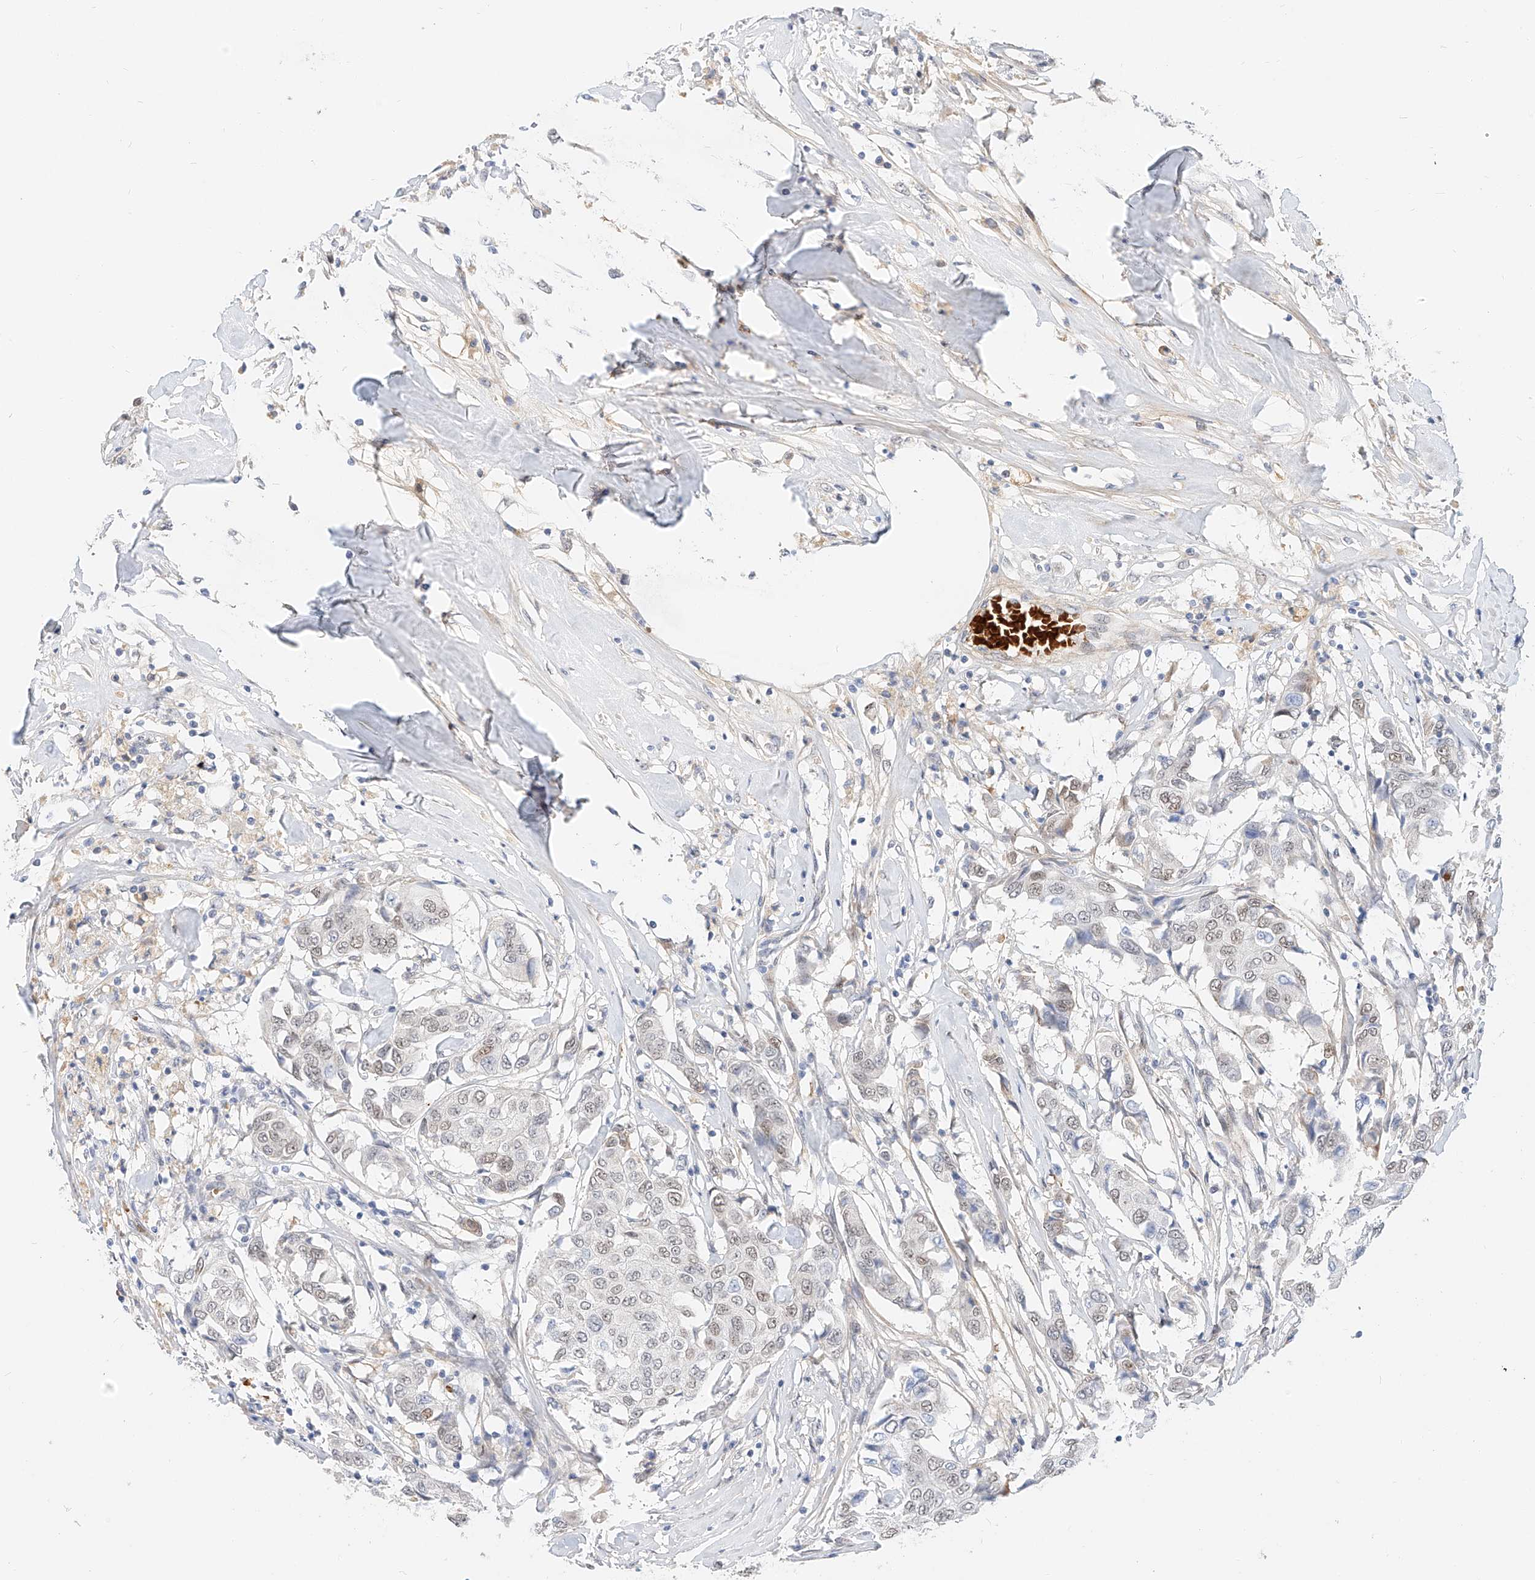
{"staining": {"intensity": "weak", "quantity": "25%-75%", "location": "nuclear"}, "tissue": "breast cancer", "cell_type": "Tumor cells", "image_type": "cancer", "snomed": [{"axis": "morphology", "description": "Duct carcinoma"}, {"axis": "topography", "description": "Breast"}], "caption": "Weak nuclear protein staining is present in about 25%-75% of tumor cells in breast cancer. (DAB = brown stain, brightfield microscopy at high magnification).", "gene": "CBX8", "patient": {"sex": "female", "age": 80}}